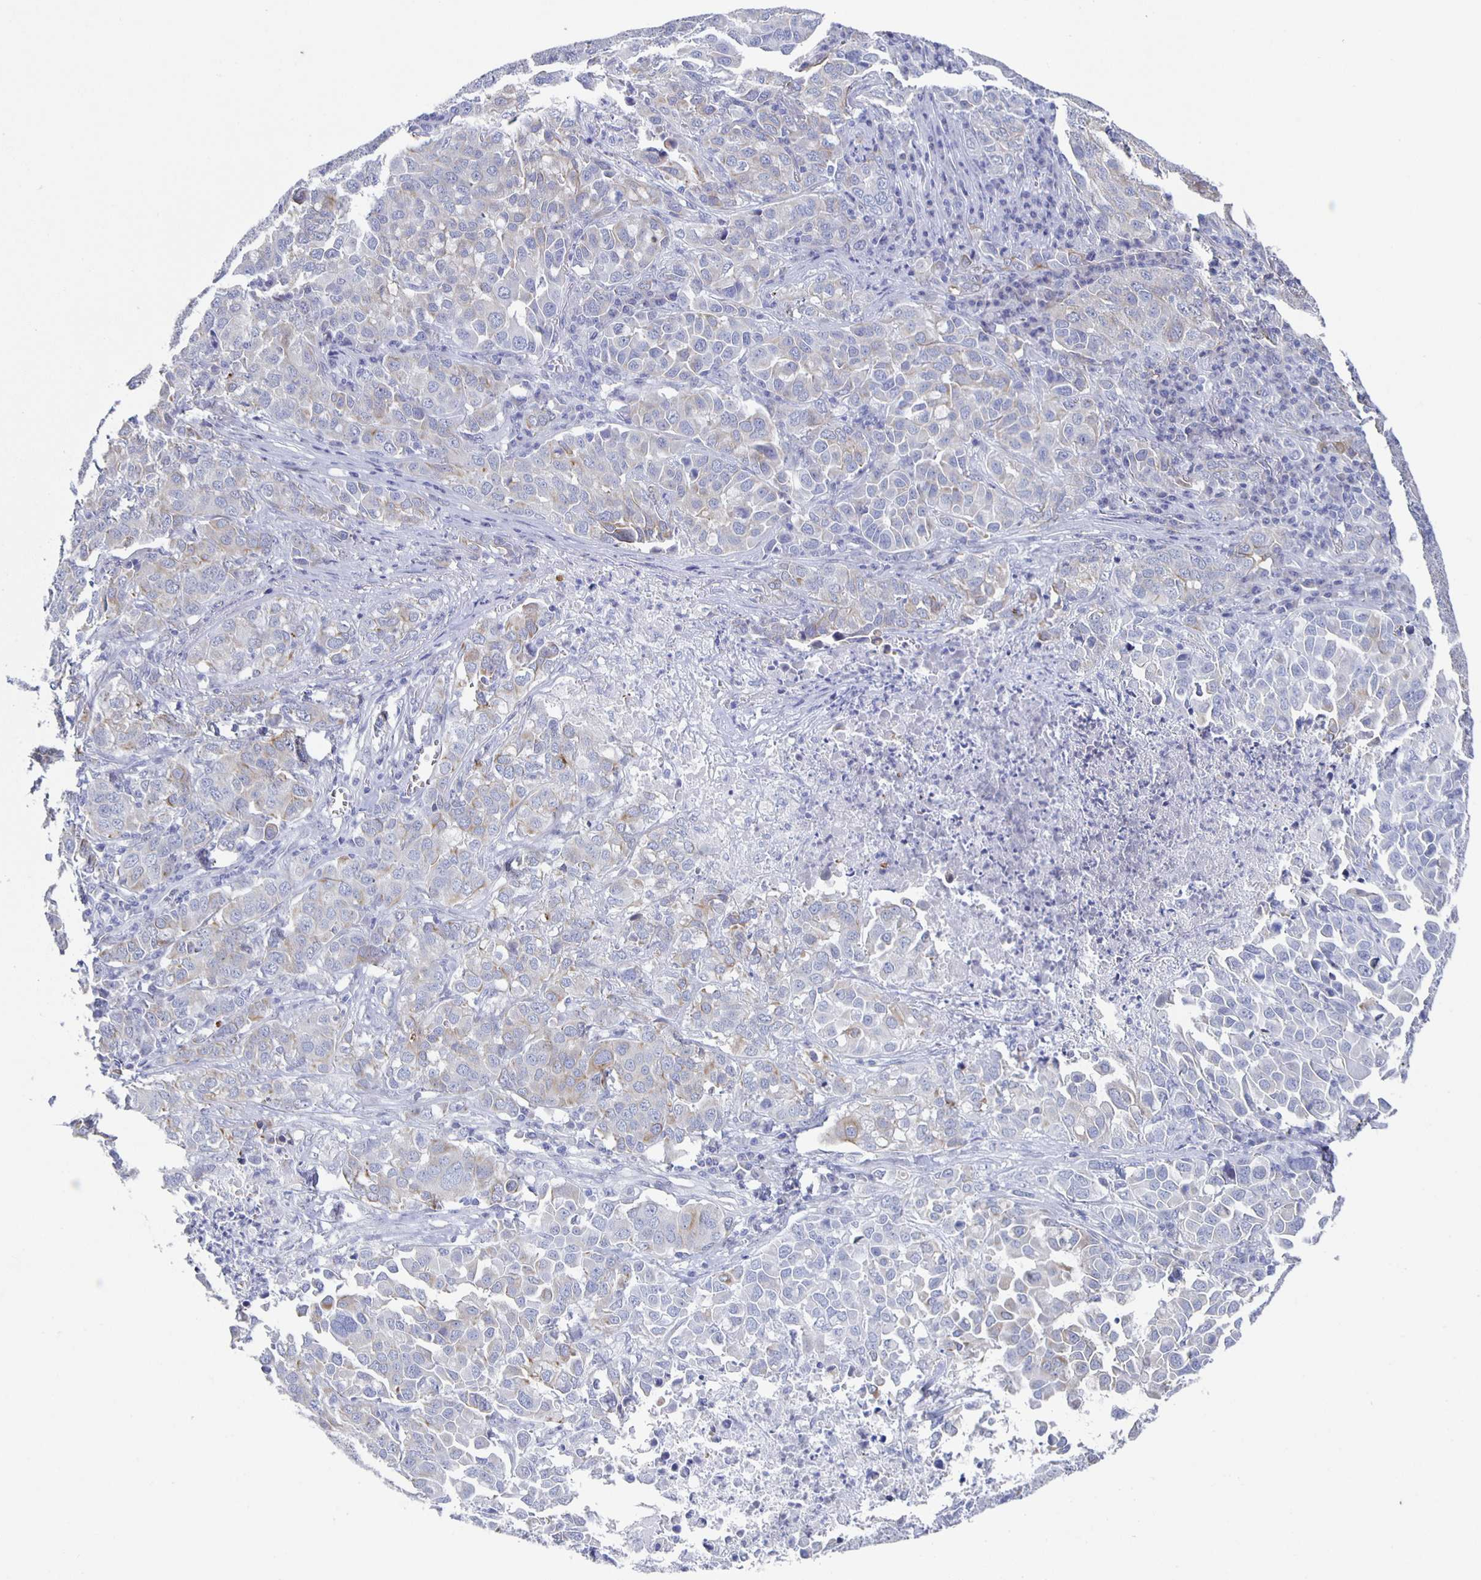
{"staining": {"intensity": "moderate", "quantity": "<25%", "location": "cytoplasmic/membranous"}, "tissue": "lung cancer", "cell_type": "Tumor cells", "image_type": "cancer", "snomed": [{"axis": "morphology", "description": "Adenocarcinoma, NOS"}, {"axis": "morphology", "description": "Adenocarcinoma, metastatic, NOS"}, {"axis": "topography", "description": "Lymph node"}, {"axis": "topography", "description": "Lung"}], "caption": "Immunohistochemistry image of lung cancer (adenocarcinoma) stained for a protein (brown), which displays low levels of moderate cytoplasmic/membranous expression in approximately <25% of tumor cells.", "gene": "CCDC17", "patient": {"sex": "female", "age": 65}}